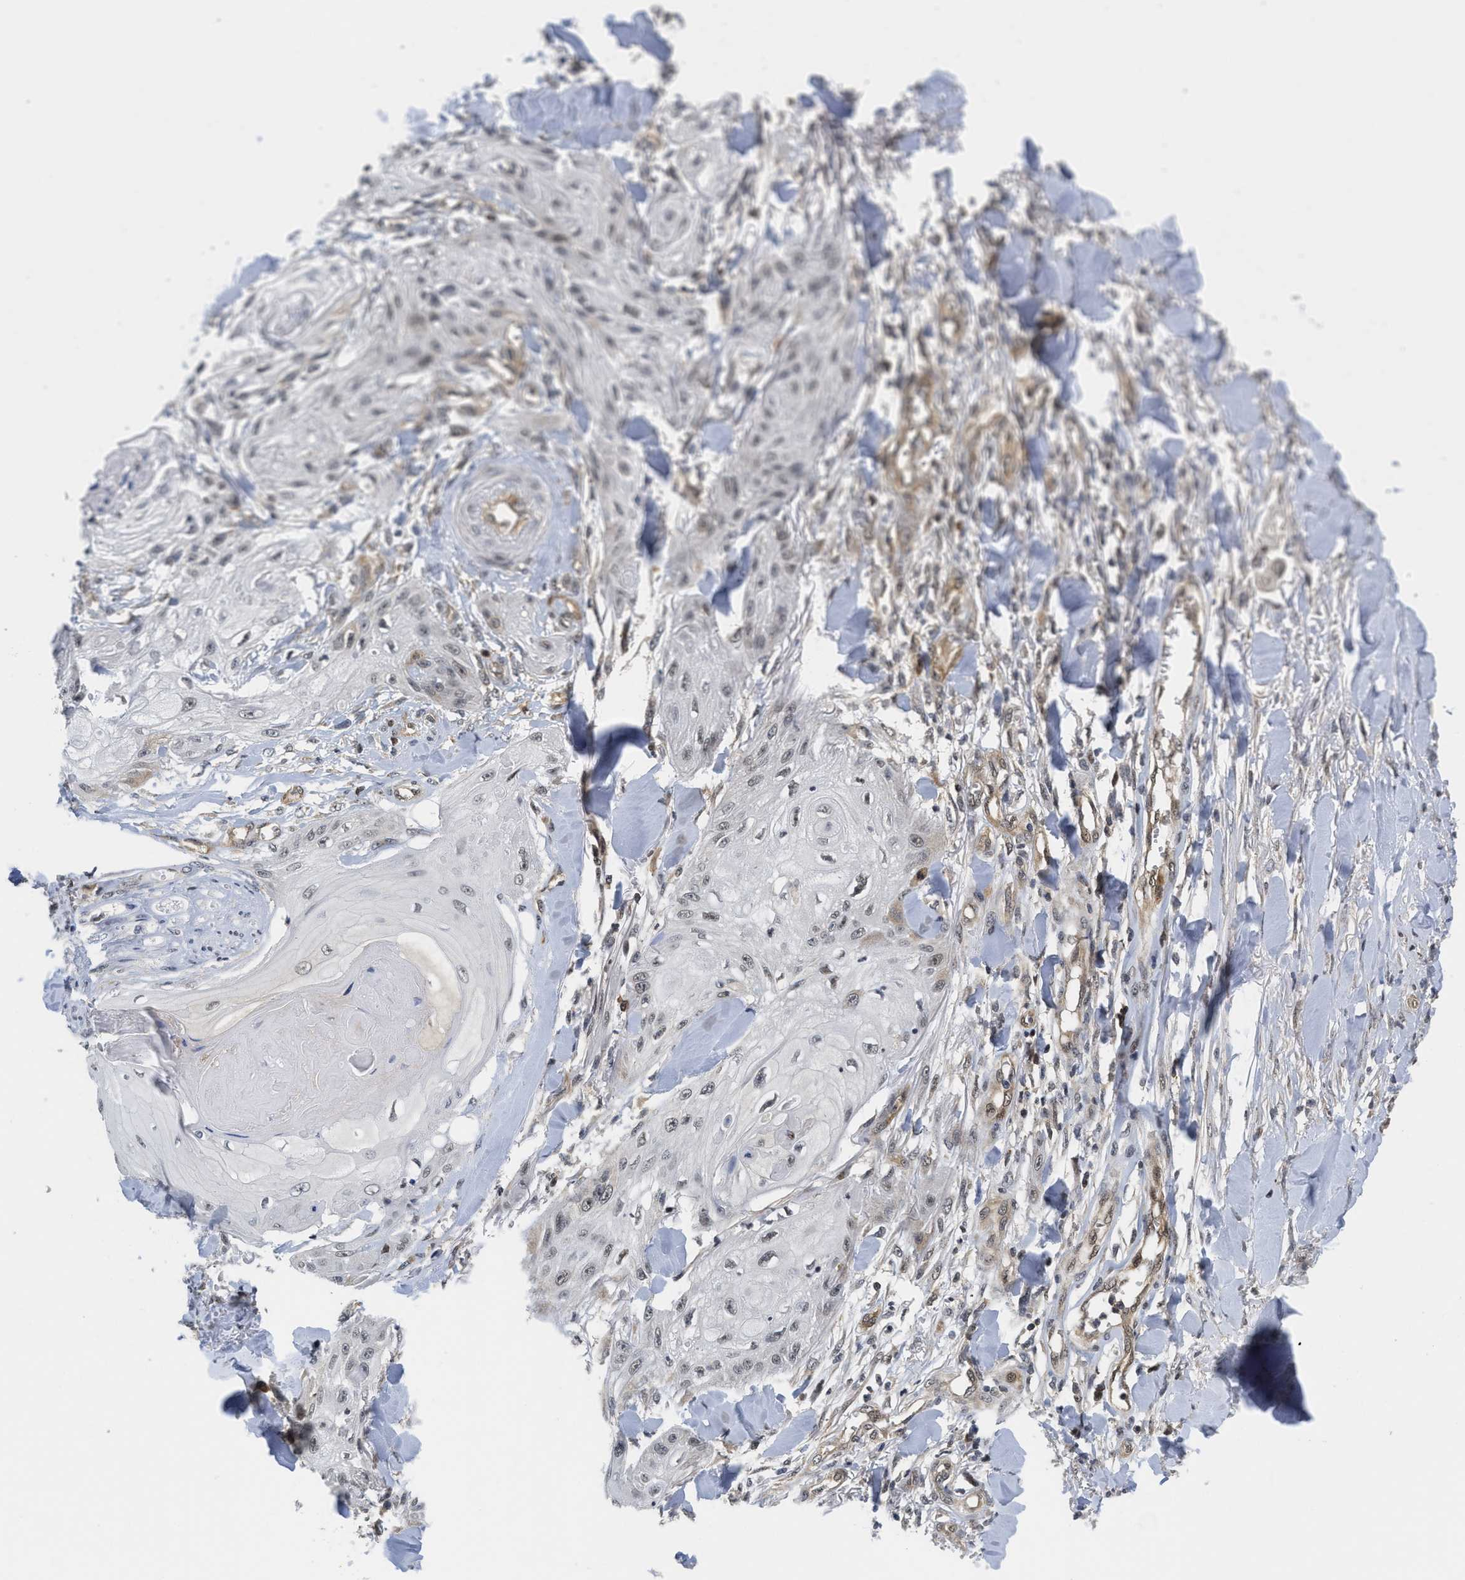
{"staining": {"intensity": "negative", "quantity": "none", "location": "none"}, "tissue": "skin cancer", "cell_type": "Tumor cells", "image_type": "cancer", "snomed": [{"axis": "morphology", "description": "Squamous cell carcinoma, NOS"}, {"axis": "topography", "description": "Skin"}], "caption": "Immunohistochemistry (IHC) of skin cancer (squamous cell carcinoma) shows no positivity in tumor cells.", "gene": "HIF1A", "patient": {"sex": "male", "age": 74}}